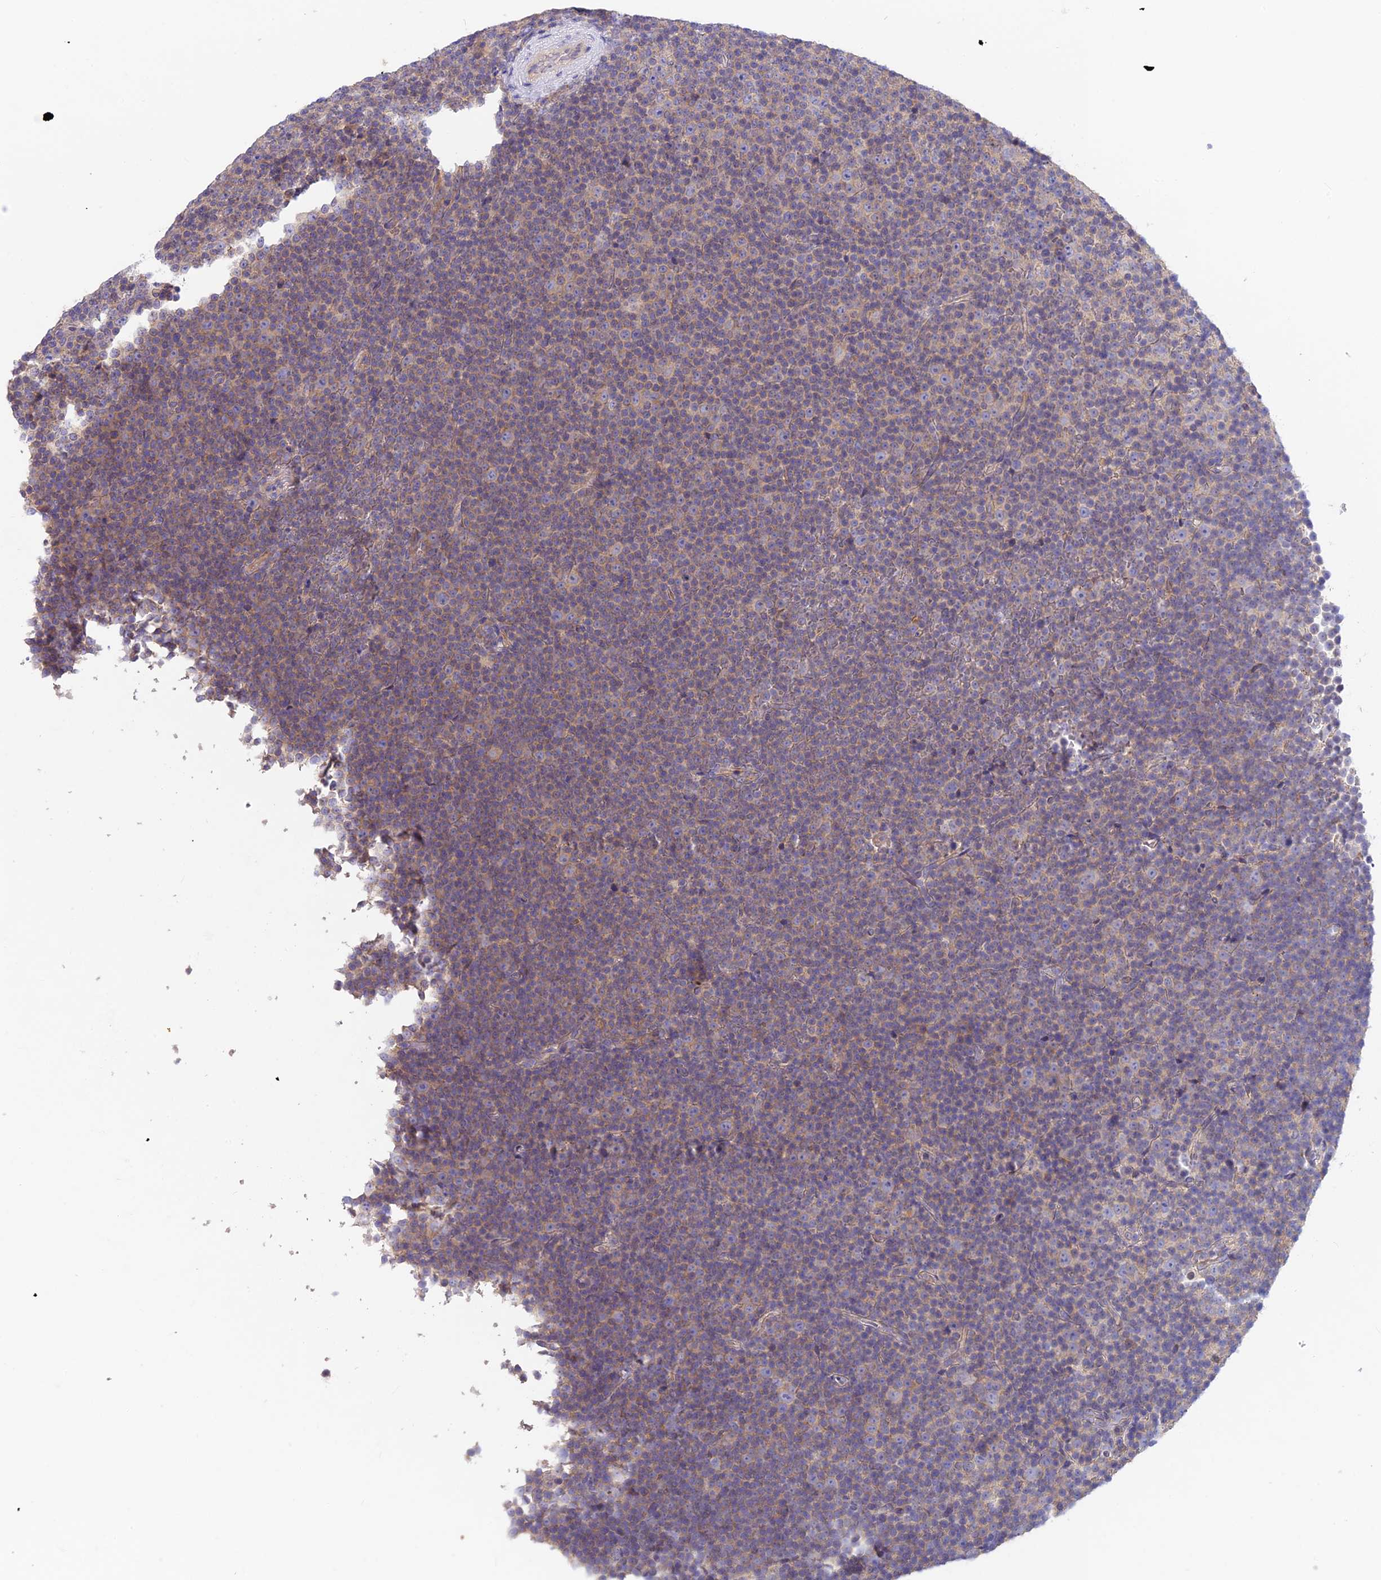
{"staining": {"intensity": "moderate", "quantity": "25%-75%", "location": "cytoplasmic/membranous"}, "tissue": "lymphoma", "cell_type": "Tumor cells", "image_type": "cancer", "snomed": [{"axis": "morphology", "description": "Malignant lymphoma, non-Hodgkin's type, Low grade"}, {"axis": "topography", "description": "Lymph node"}], "caption": "Lymphoma stained for a protein demonstrates moderate cytoplasmic/membranous positivity in tumor cells. Immunohistochemistry (ihc) stains the protein in brown and the nuclei are stained blue.", "gene": "PZP", "patient": {"sex": "female", "age": 67}}